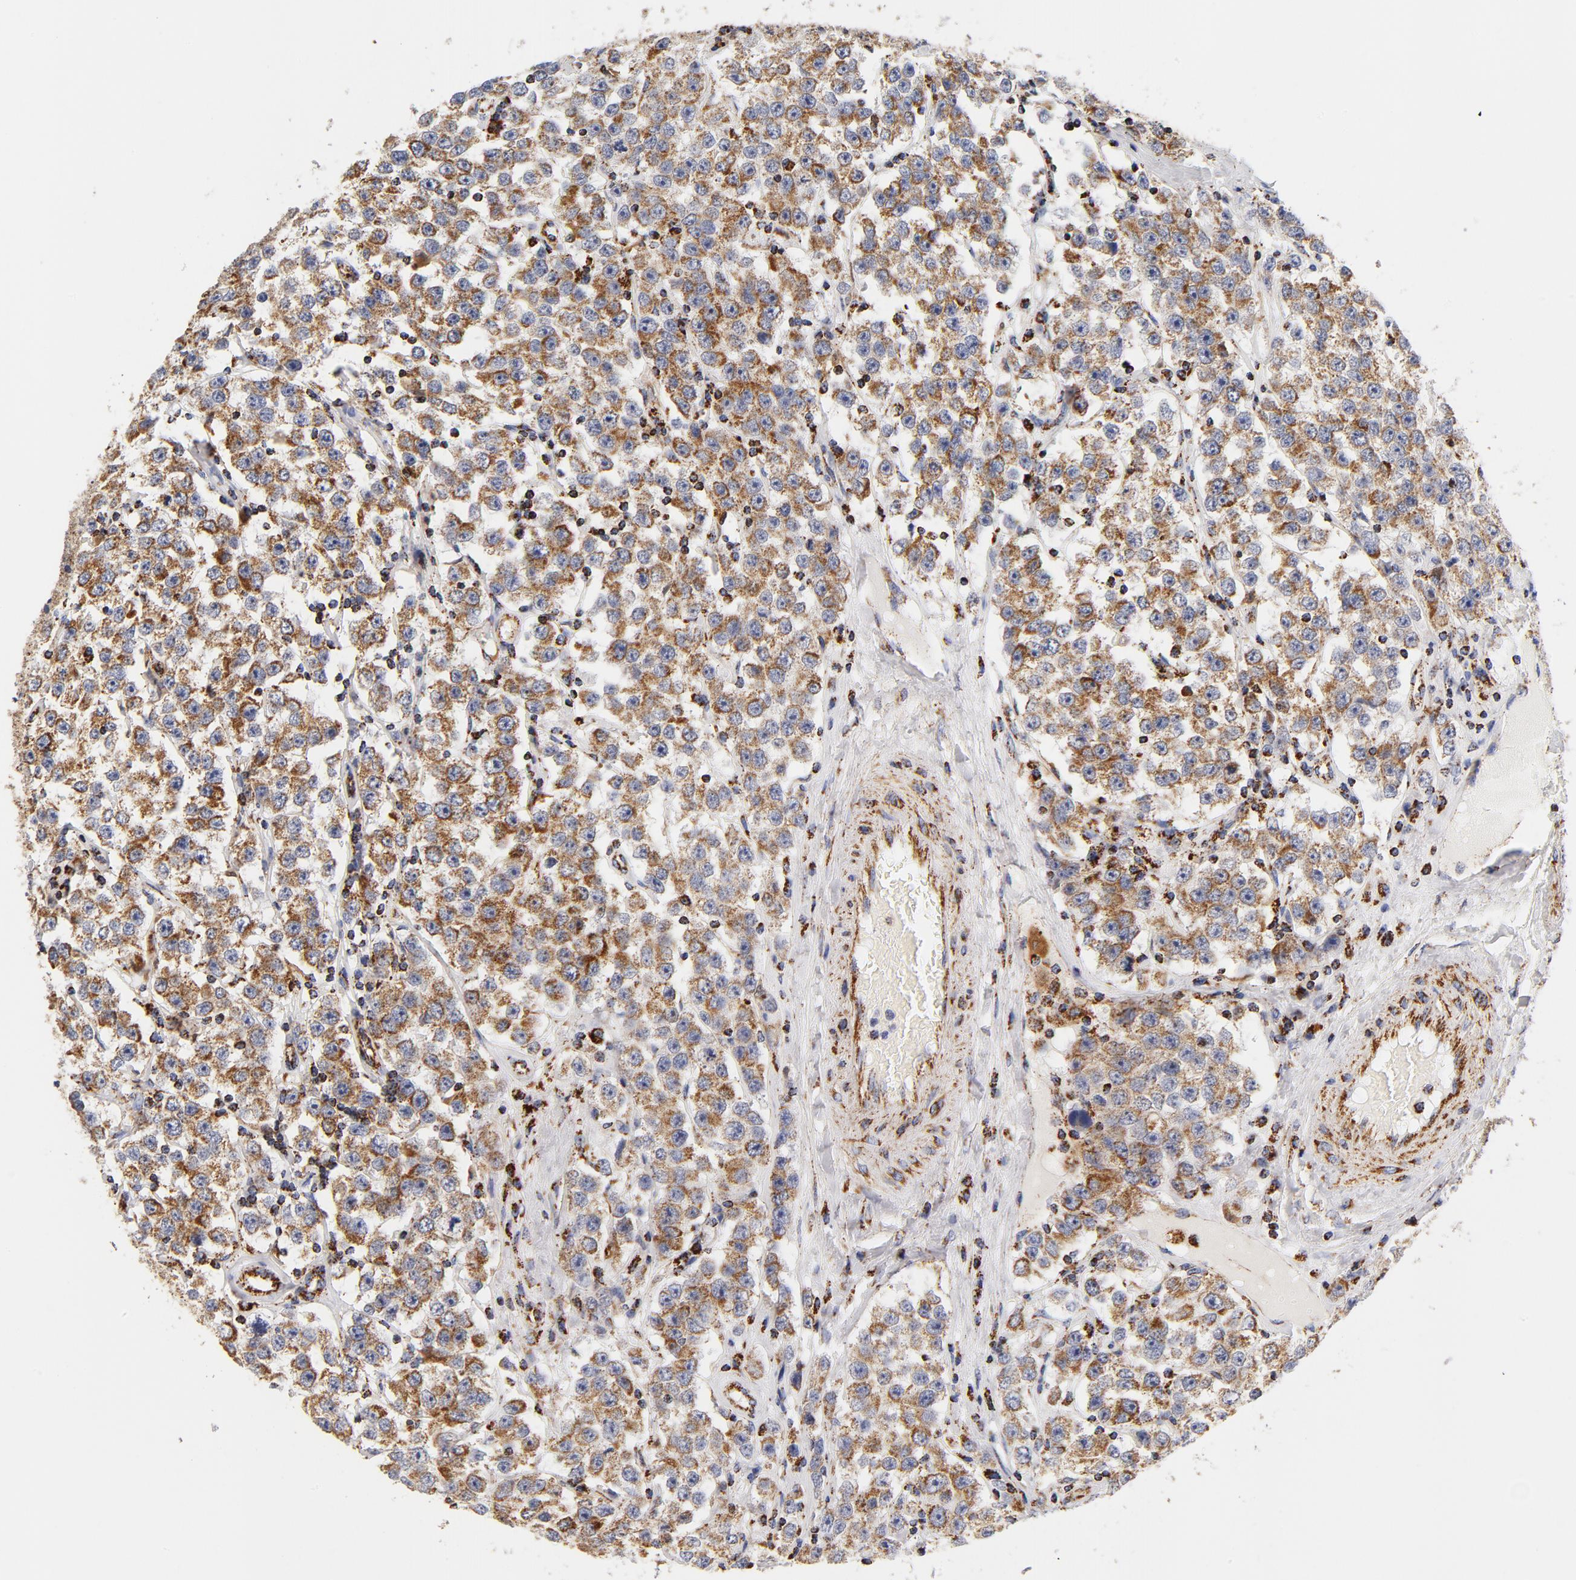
{"staining": {"intensity": "moderate", "quantity": ">75%", "location": "cytoplasmic/membranous"}, "tissue": "testis cancer", "cell_type": "Tumor cells", "image_type": "cancer", "snomed": [{"axis": "morphology", "description": "Seminoma, NOS"}, {"axis": "topography", "description": "Testis"}], "caption": "This is an image of immunohistochemistry (IHC) staining of testis cancer, which shows moderate positivity in the cytoplasmic/membranous of tumor cells.", "gene": "ECHS1", "patient": {"sex": "male", "age": 52}}